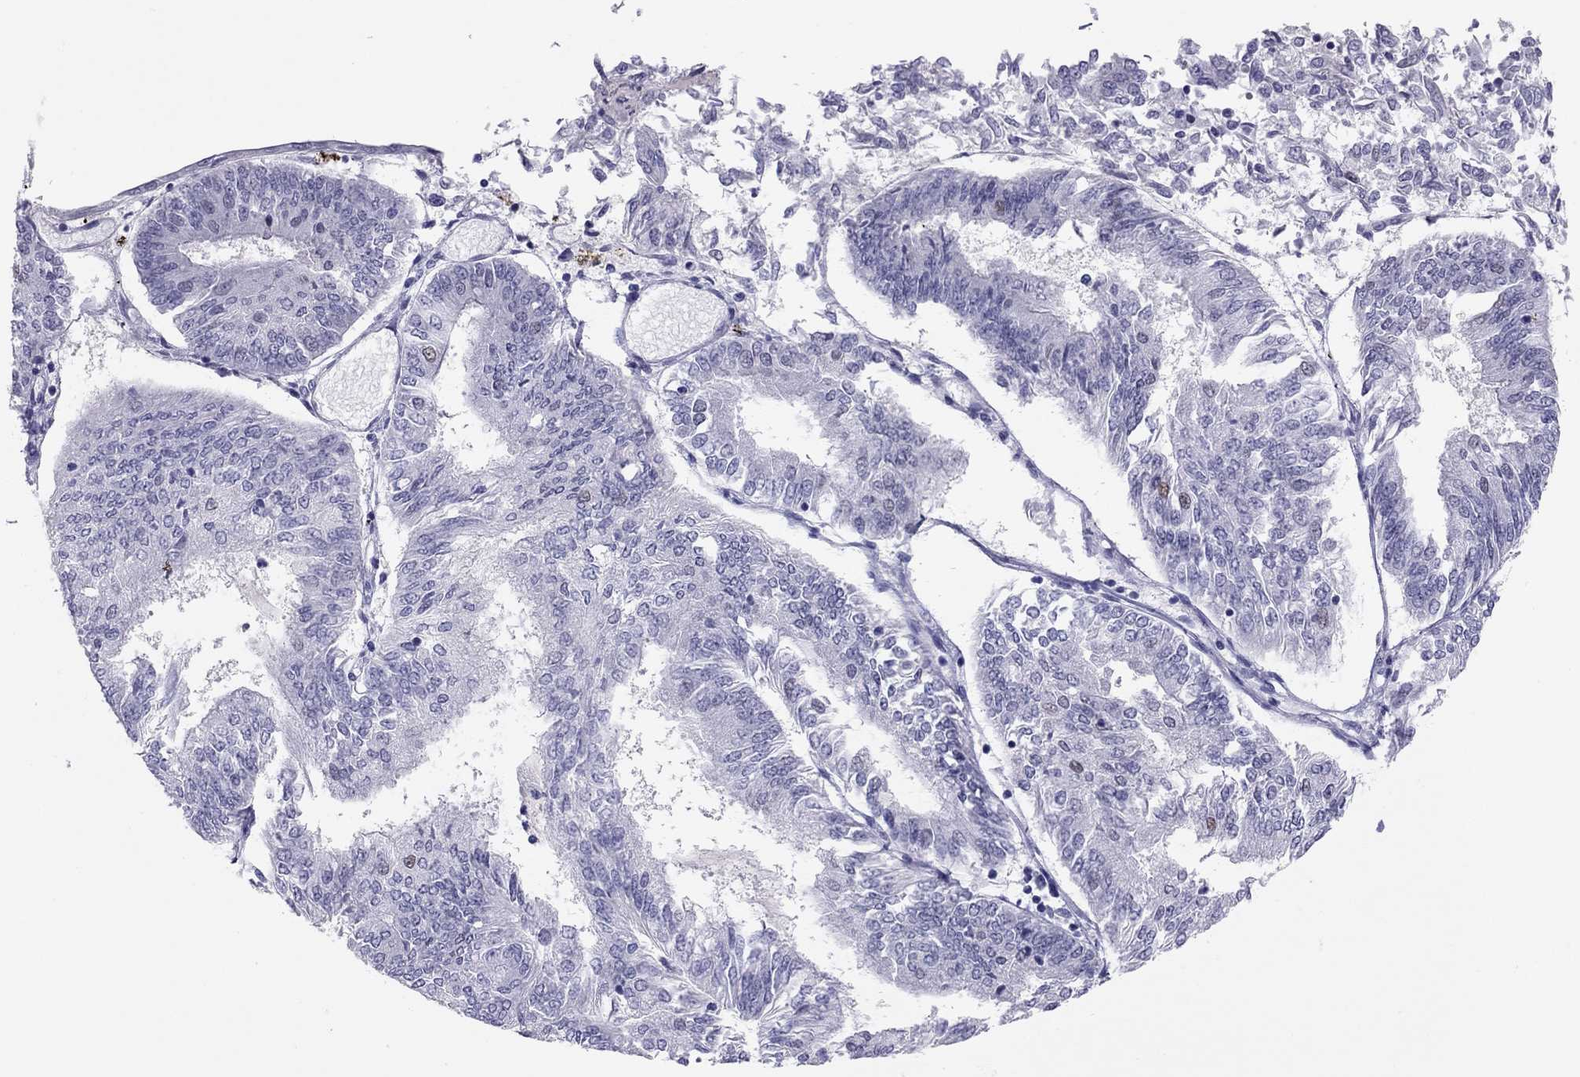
{"staining": {"intensity": "weak", "quantity": "<25%", "location": "nuclear"}, "tissue": "endometrial cancer", "cell_type": "Tumor cells", "image_type": "cancer", "snomed": [{"axis": "morphology", "description": "Adenocarcinoma, NOS"}, {"axis": "topography", "description": "Endometrium"}], "caption": "IHC photomicrograph of human endometrial adenocarcinoma stained for a protein (brown), which reveals no expression in tumor cells.", "gene": "PHOX2A", "patient": {"sex": "female", "age": 58}}